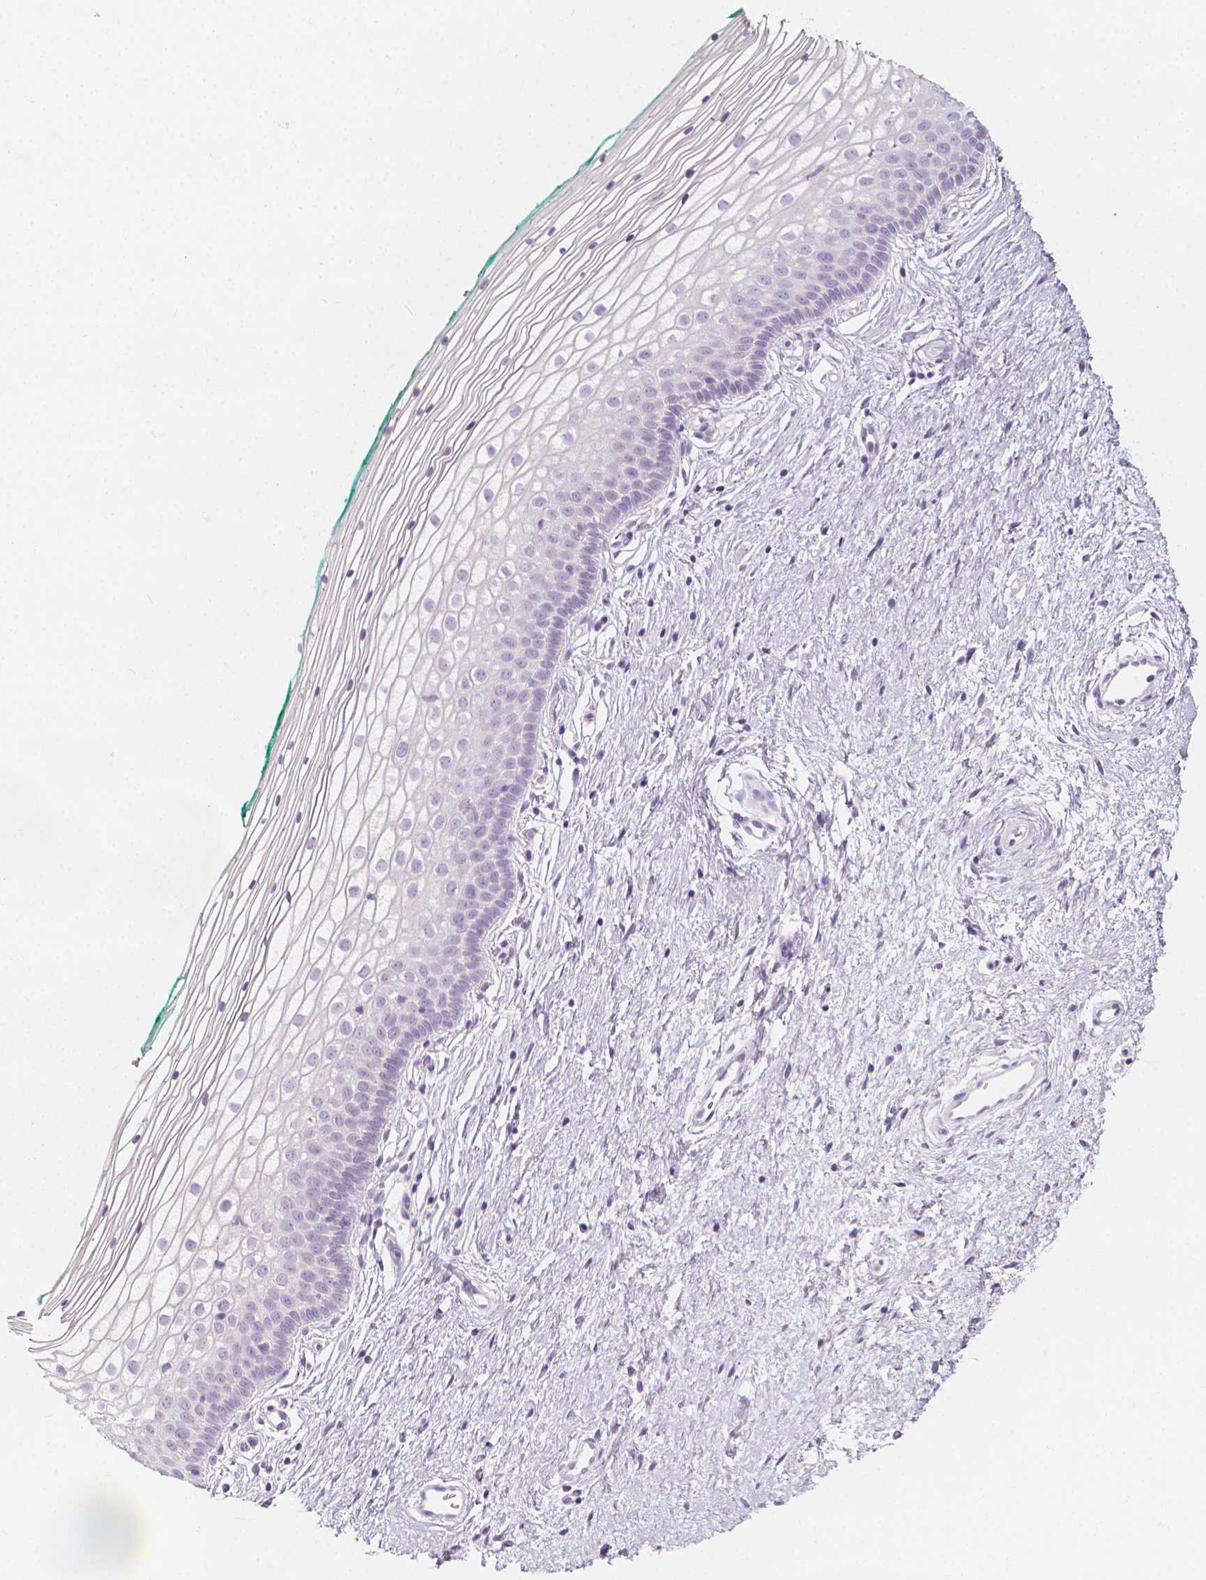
{"staining": {"intensity": "negative", "quantity": "none", "location": "none"}, "tissue": "vagina", "cell_type": "Squamous epithelial cells", "image_type": "normal", "snomed": [{"axis": "morphology", "description": "Normal tissue, NOS"}, {"axis": "topography", "description": "Vagina"}], "caption": "A high-resolution micrograph shows immunohistochemistry (IHC) staining of normal vagina, which displays no significant expression in squamous epithelial cells. (DAB (3,3'-diaminobenzidine) immunohistochemistry with hematoxylin counter stain).", "gene": "RBFOX1", "patient": {"sex": "female", "age": 36}}